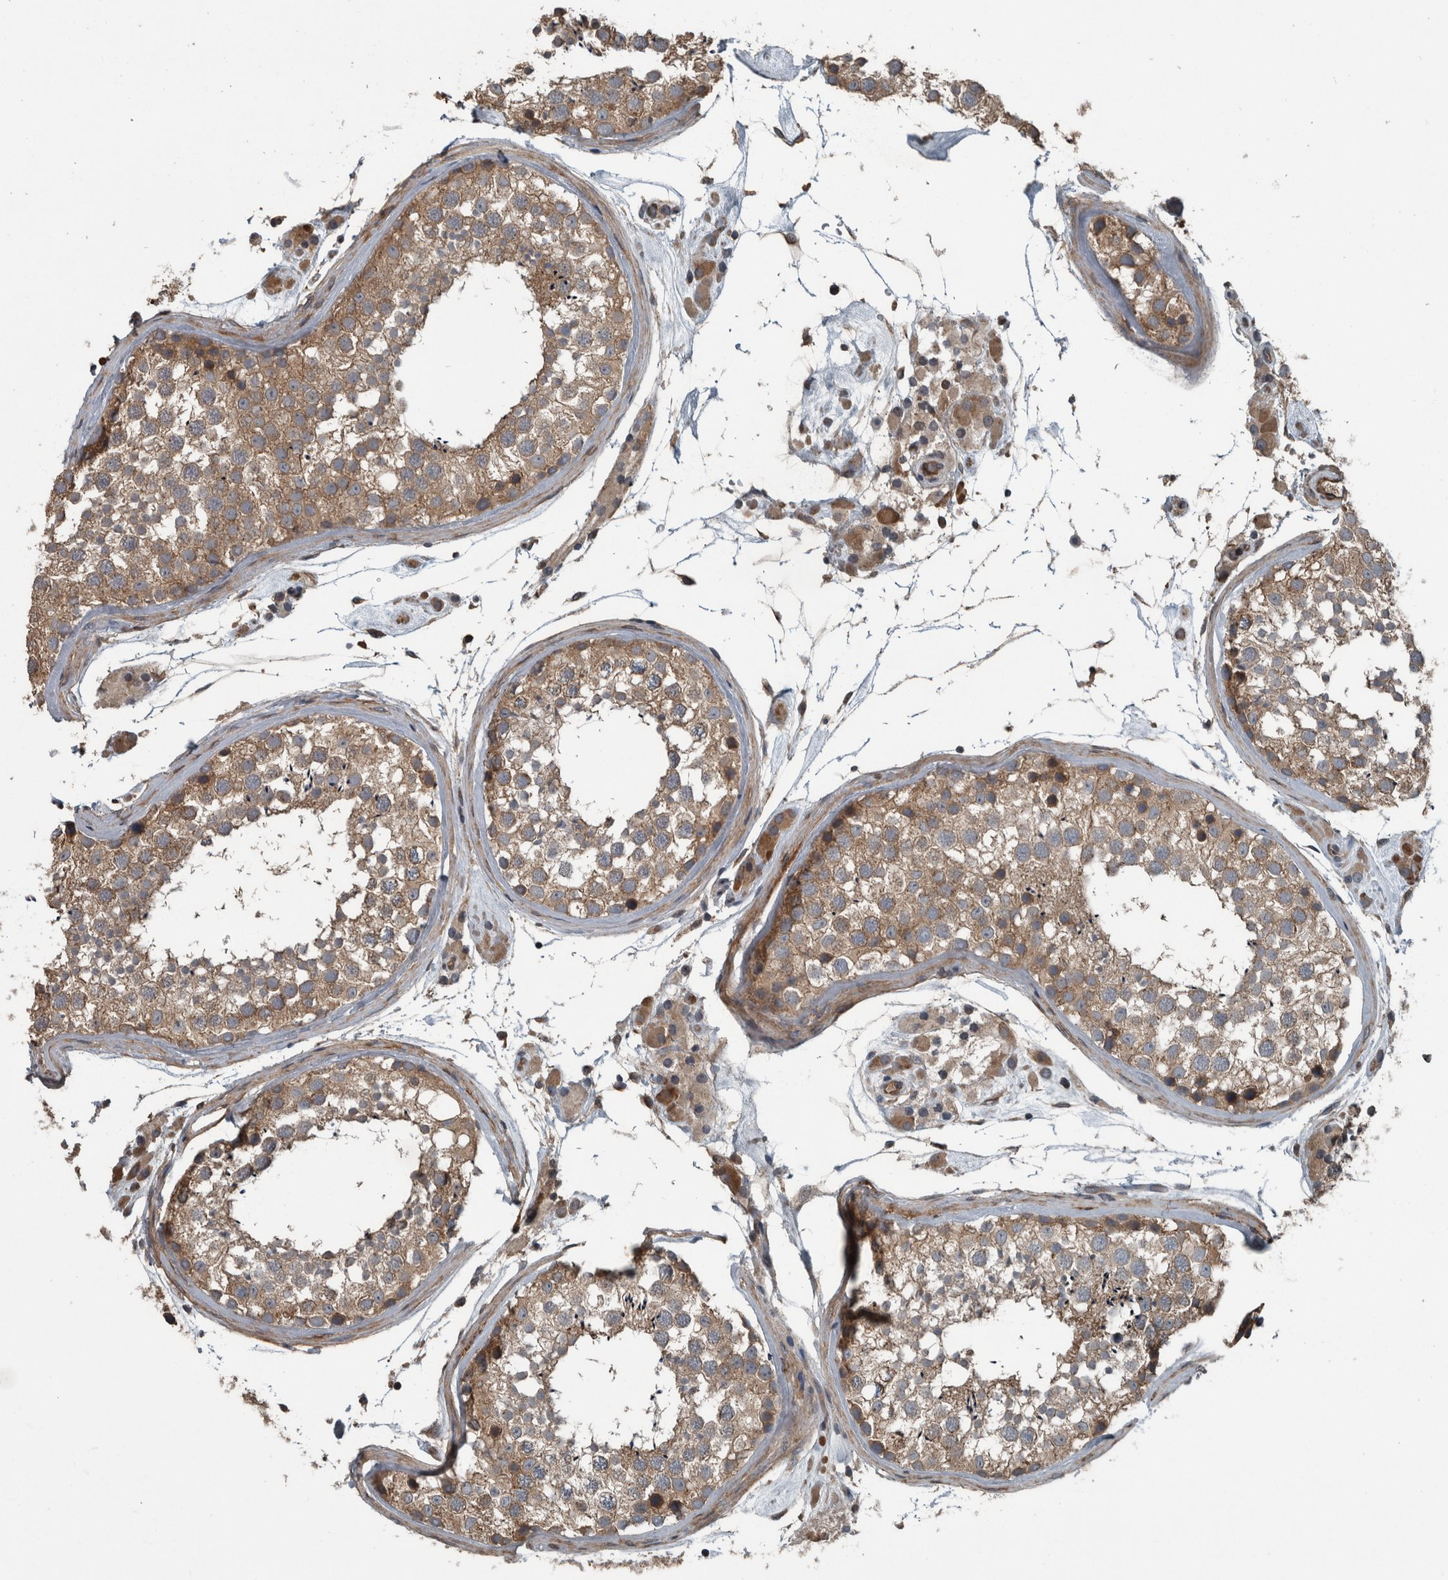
{"staining": {"intensity": "moderate", "quantity": ">75%", "location": "cytoplasmic/membranous"}, "tissue": "testis", "cell_type": "Cells in seminiferous ducts", "image_type": "normal", "snomed": [{"axis": "morphology", "description": "Normal tissue, NOS"}, {"axis": "topography", "description": "Testis"}], "caption": "Immunohistochemistry (DAB (3,3'-diaminobenzidine)) staining of benign testis reveals moderate cytoplasmic/membranous protein expression in about >75% of cells in seminiferous ducts.", "gene": "EXOC8", "patient": {"sex": "male", "age": 46}}